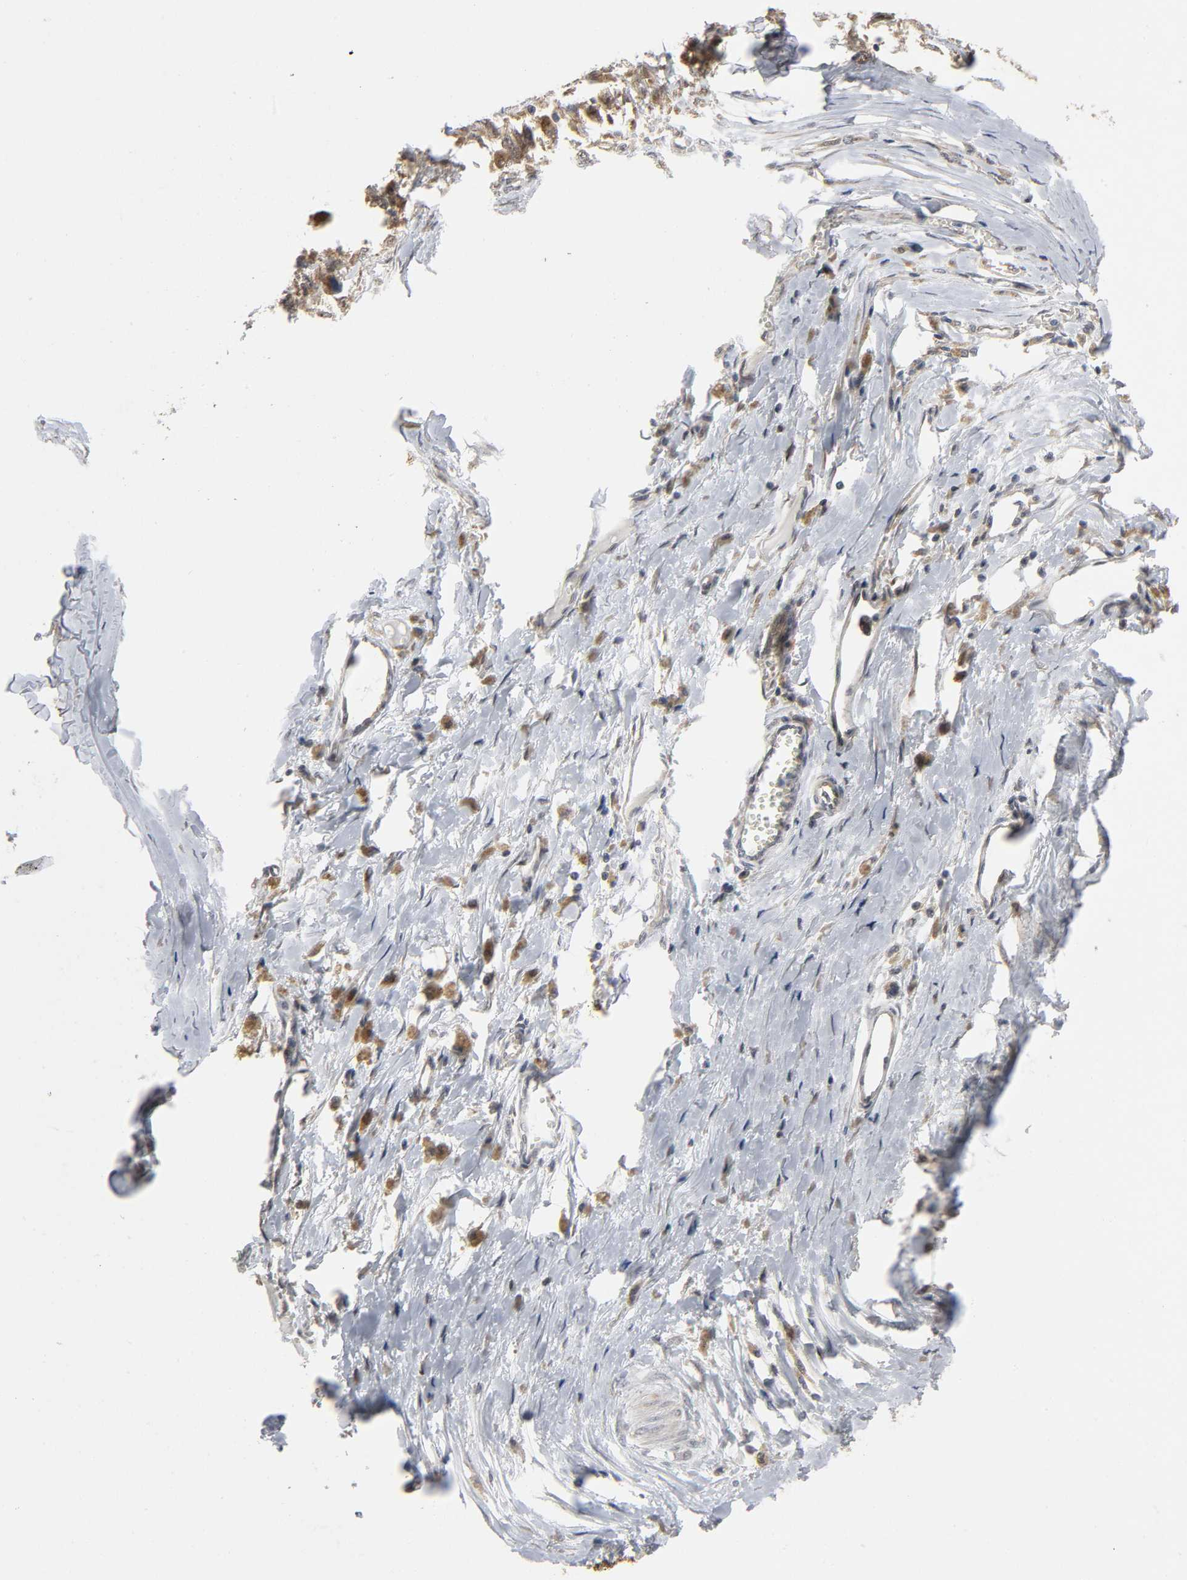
{"staining": {"intensity": "moderate", "quantity": ">75%", "location": "cytoplasmic/membranous"}, "tissue": "melanoma", "cell_type": "Tumor cells", "image_type": "cancer", "snomed": [{"axis": "morphology", "description": "Malignant melanoma, Metastatic site"}, {"axis": "topography", "description": "Lymph node"}], "caption": "Brown immunohistochemical staining in melanoma reveals moderate cytoplasmic/membranous expression in about >75% of tumor cells.", "gene": "SLC30A9", "patient": {"sex": "male", "age": 59}}